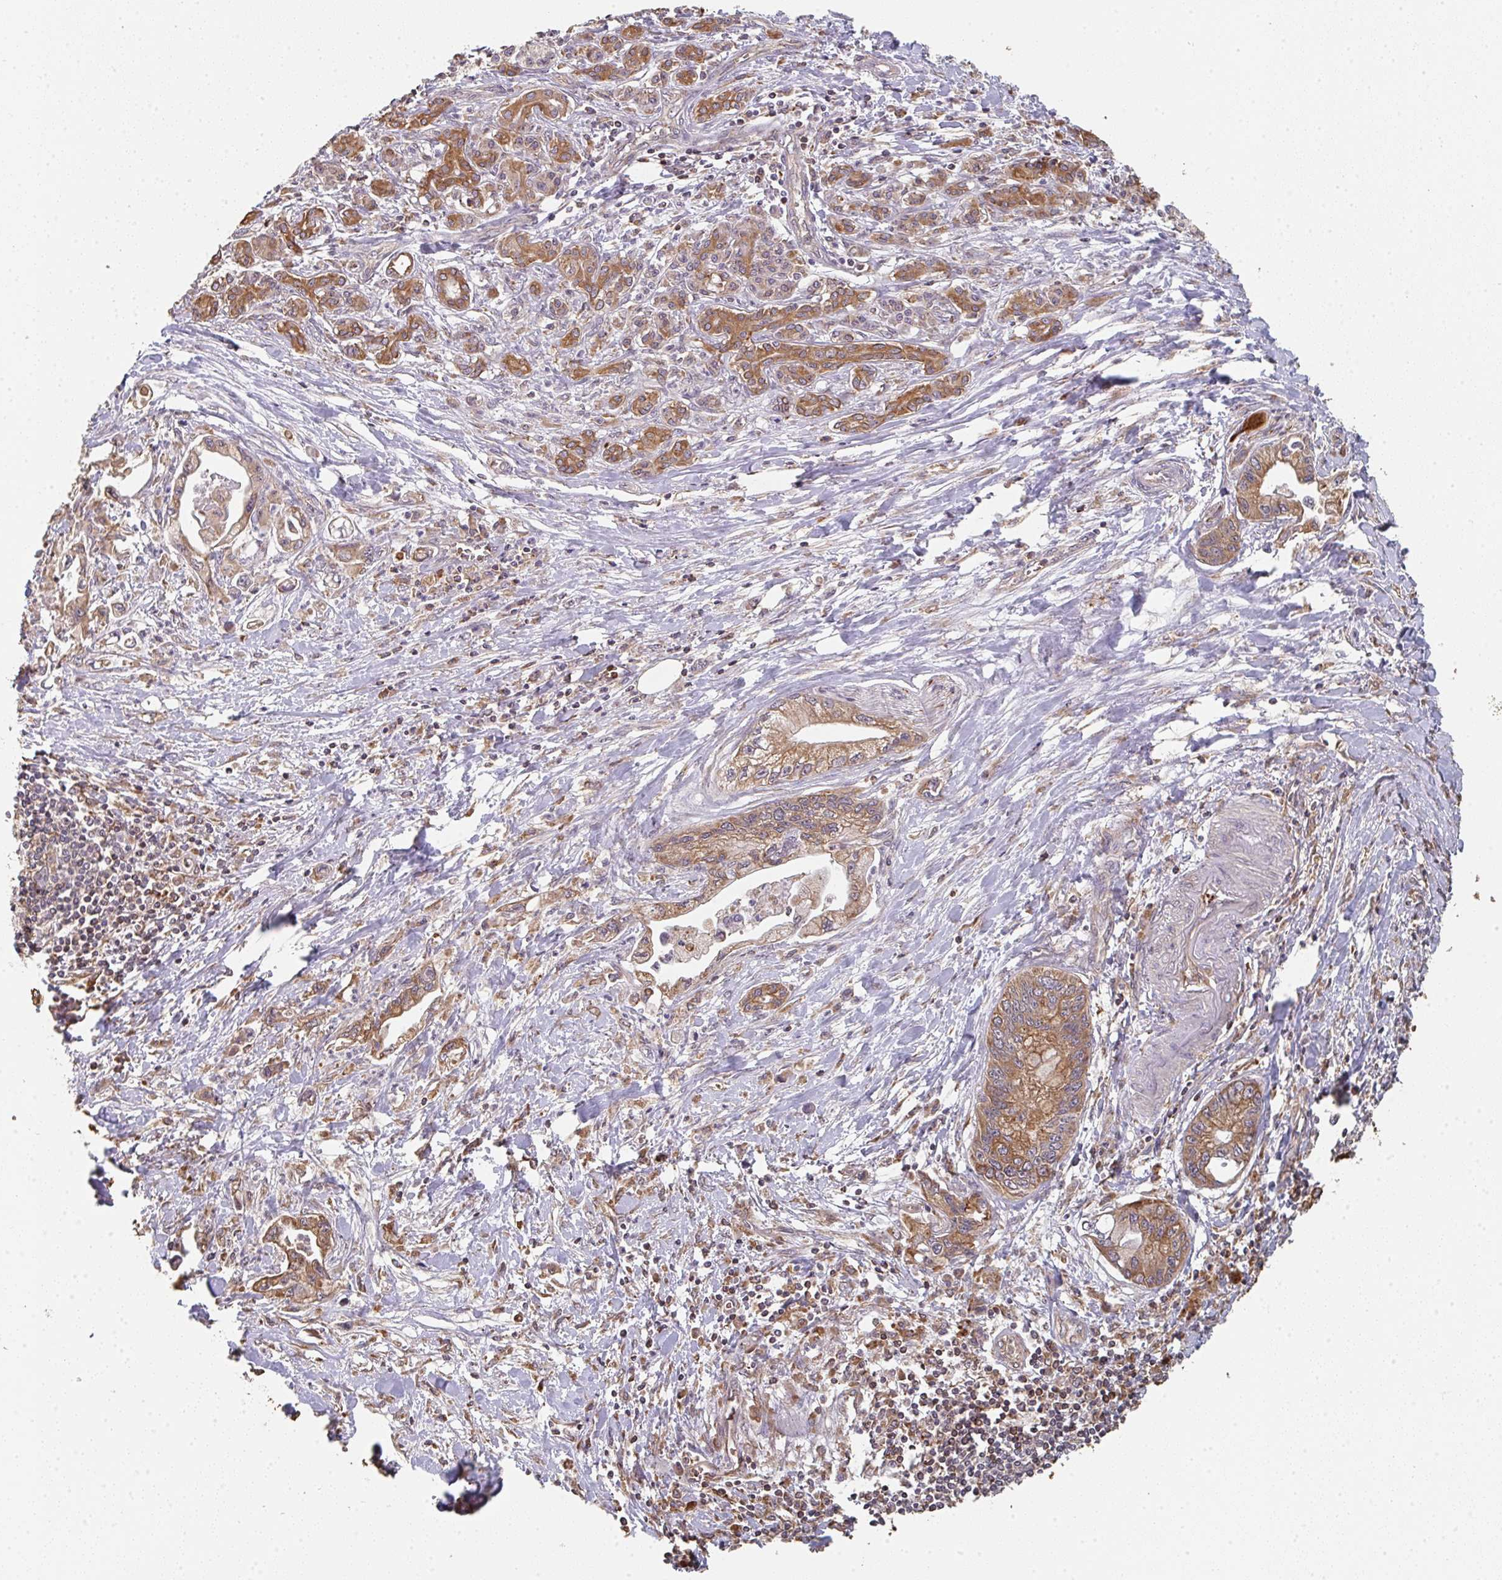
{"staining": {"intensity": "moderate", "quantity": ">75%", "location": "cytoplasmic/membranous"}, "tissue": "pancreatic cancer", "cell_type": "Tumor cells", "image_type": "cancer", "snomed": [{"axis": "morphology", "description": "Adenocarcinoma, NOS"}, {"axis": "topography", "description": "Pancreas"}], "caption": "IHC staining of pancreatic cancer, which demonstrates medium levels of moderate cytoplasmic/membranous positivity in about >75% of tumor cells indicating moderate cytoplasmic/membranous protein positivity. The staining was performed using DAB (brown) for protein detection and nuclei were counterstained in hematoxylin (blue).", "gene": "POLG", "patient": {"sex": "male", "age": 61}}